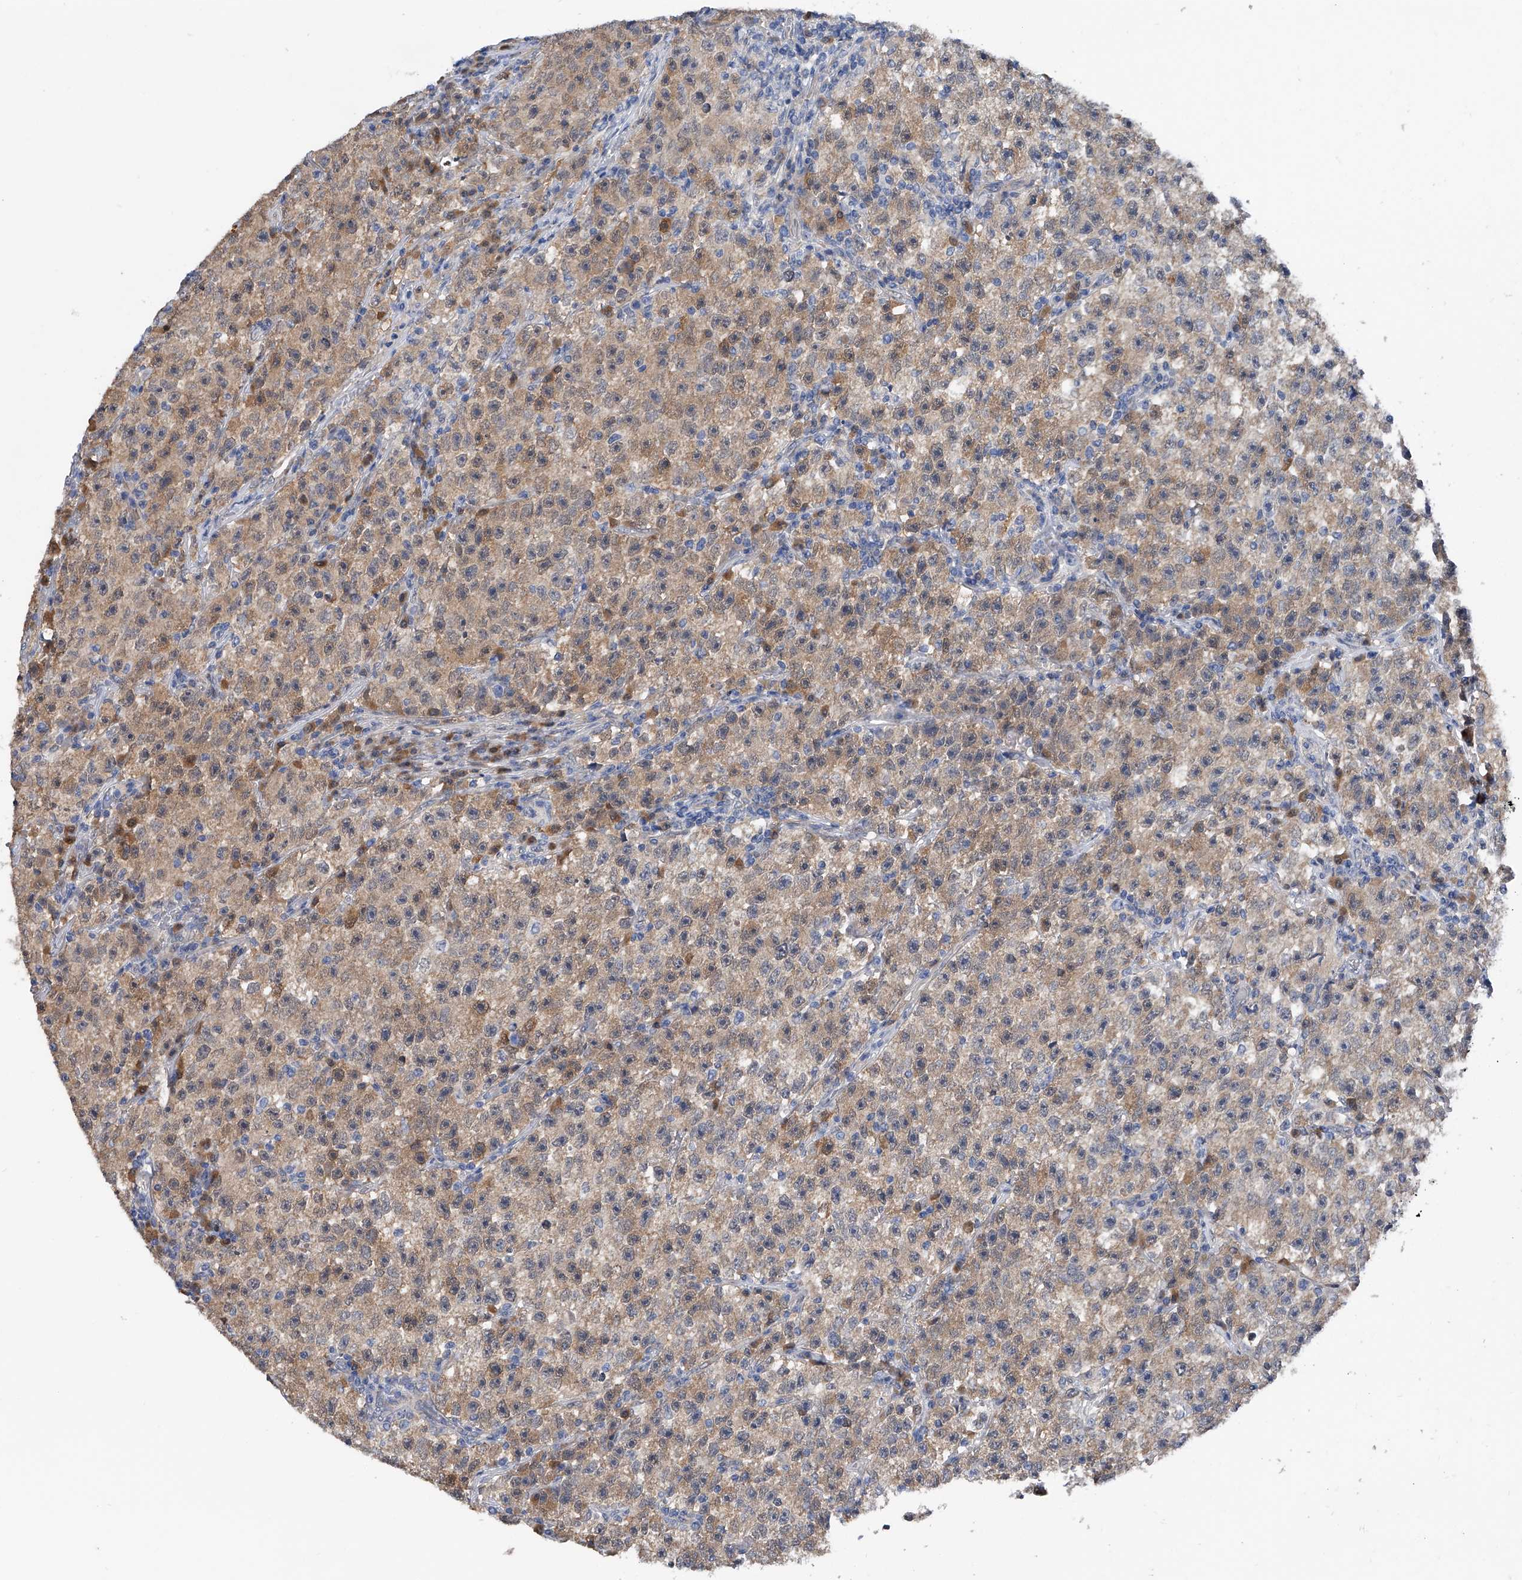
{"staining": {"intensity": "weak", "quantity": ">75%", "location": "cytoplasmic/membranous"}, "tissue": "testis cancer", "cell_type": "Tumor cells", "image_type": "cancer", "snomed": [{"axis": "morphology", "description": "Seminoma, NOS"}, {"axis": "topography", "description": "Testis"}], "caption": "Protein expression analysis of human testis cancer reveals weak cytoplasmic/membranous expression in about >75% of tumor cells.", "gene": "PGM3", "patient": {"sex": "male", "age": 22}}